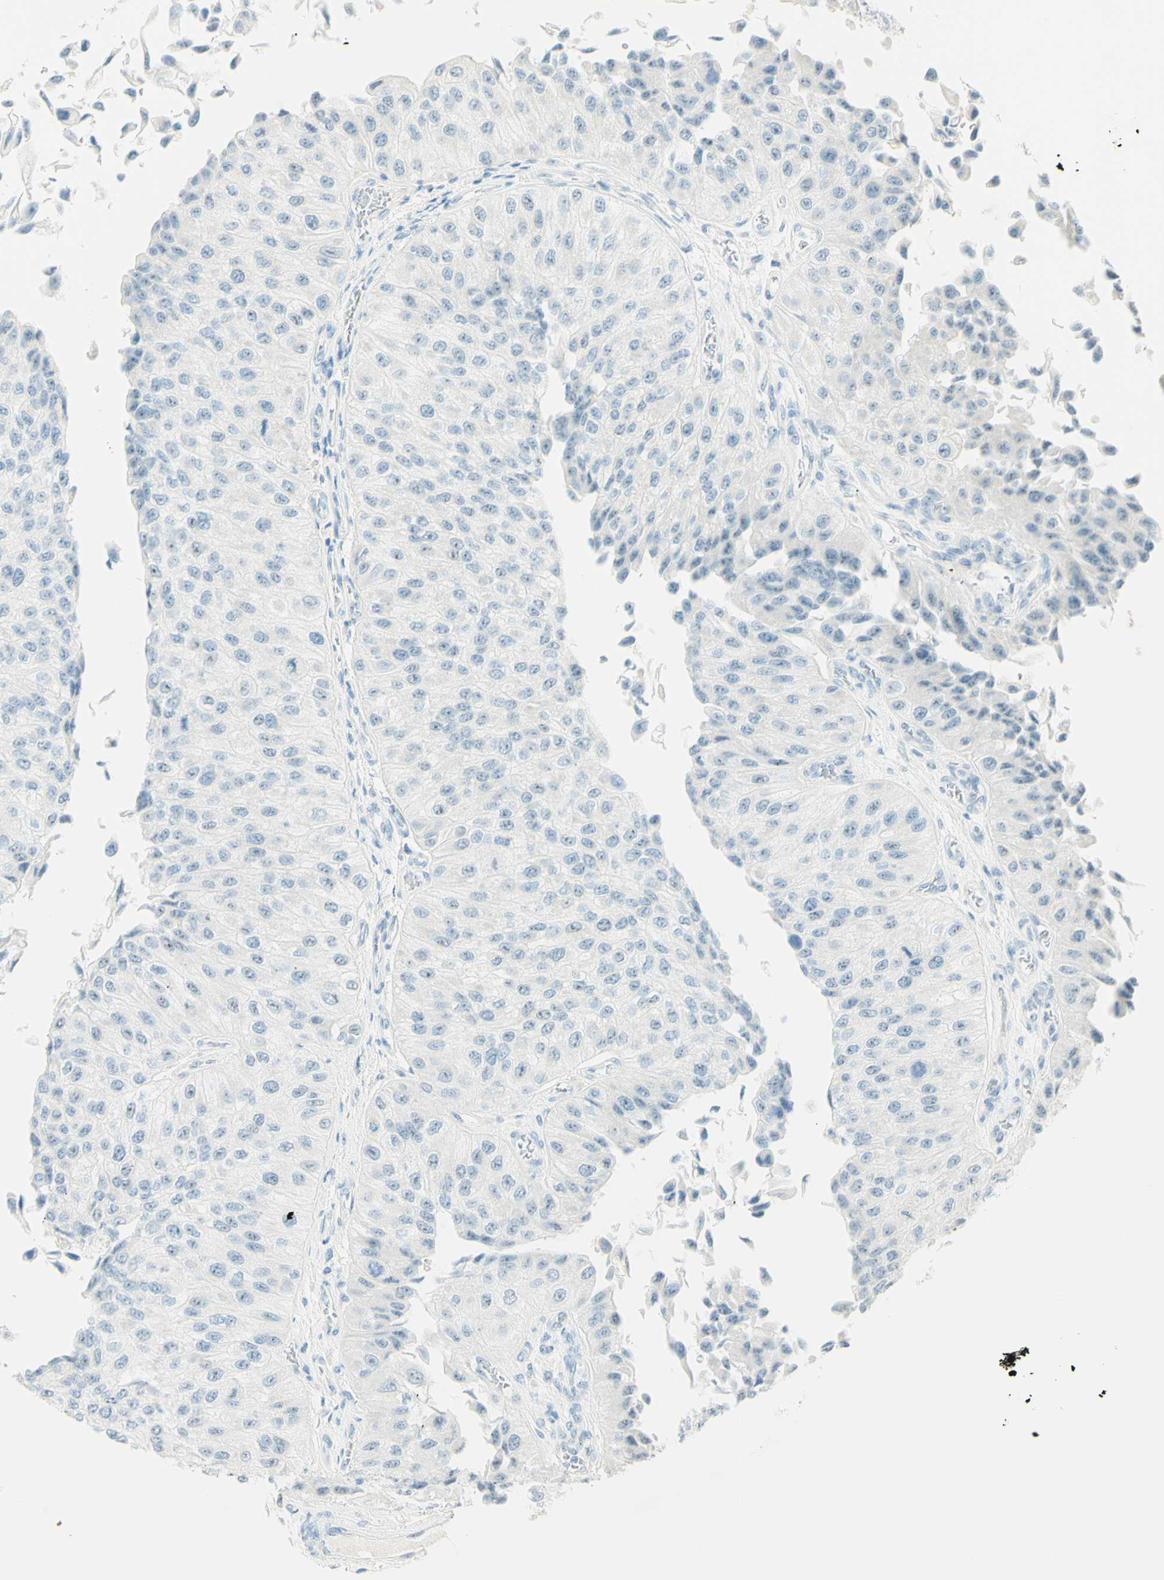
{"staining": {"intensity": "negative", "quantity": "none", "location": "none"}, "tissue": "urothelial cancer", "cell_type": "Tumor cells", "image_type": "cancer", "snomed": [{"axis": "morphology", "description": "Urothelial carcinoma, High grade"}, {"axis": "topography", "description": "Kidney"}, {"axis": "topography", "description": "Urinary bladder"}], "caption": "Image shows no significant protein expression in tumor cells of urothelial cancer.", "gene": "FMR1NB", "patient": {"sex": "male", "age": 77}}